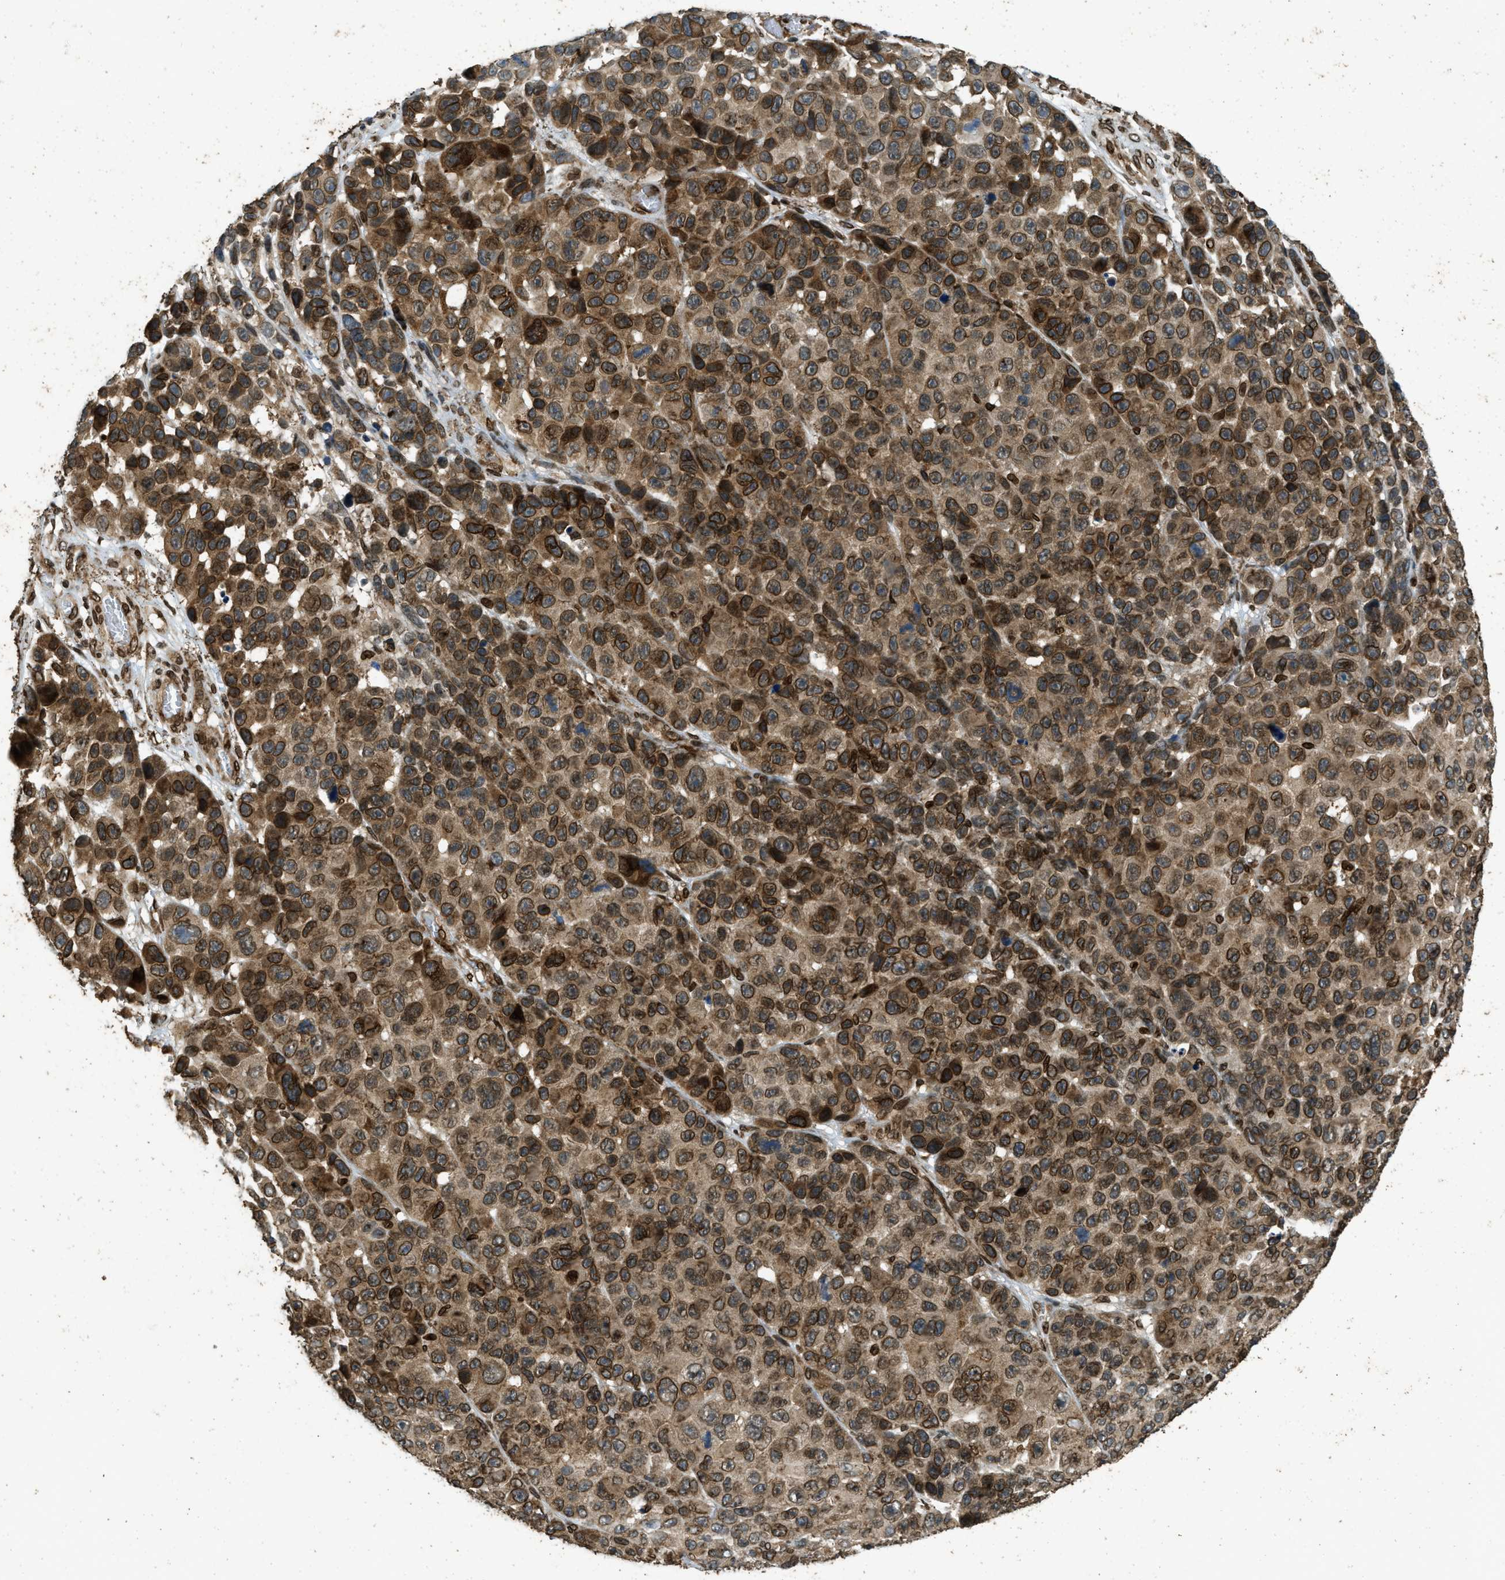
{"staining": {"intensity": "moderate", "quantity": ">75%", "location": "cytoplasmic/membranous,nuclear"}, "tissue": "melanoma", "cell_type": "Tumor cells", "image_type": "cancer", "snomed": [{"axis": "morphology", "description": "Malignant melanoma, NOS"}, {"axis": "topography", "description": "Skin"}], "caption": "IHC photomicrograph of malignant melanoma stained for a protein (brown), which shows medium levels of moderate cytoplasmic/membranous and nuclear staining in about >75% of tumor cells.", "gene": "SYNE1", "patient": {"sex": "male", "age": 53}}